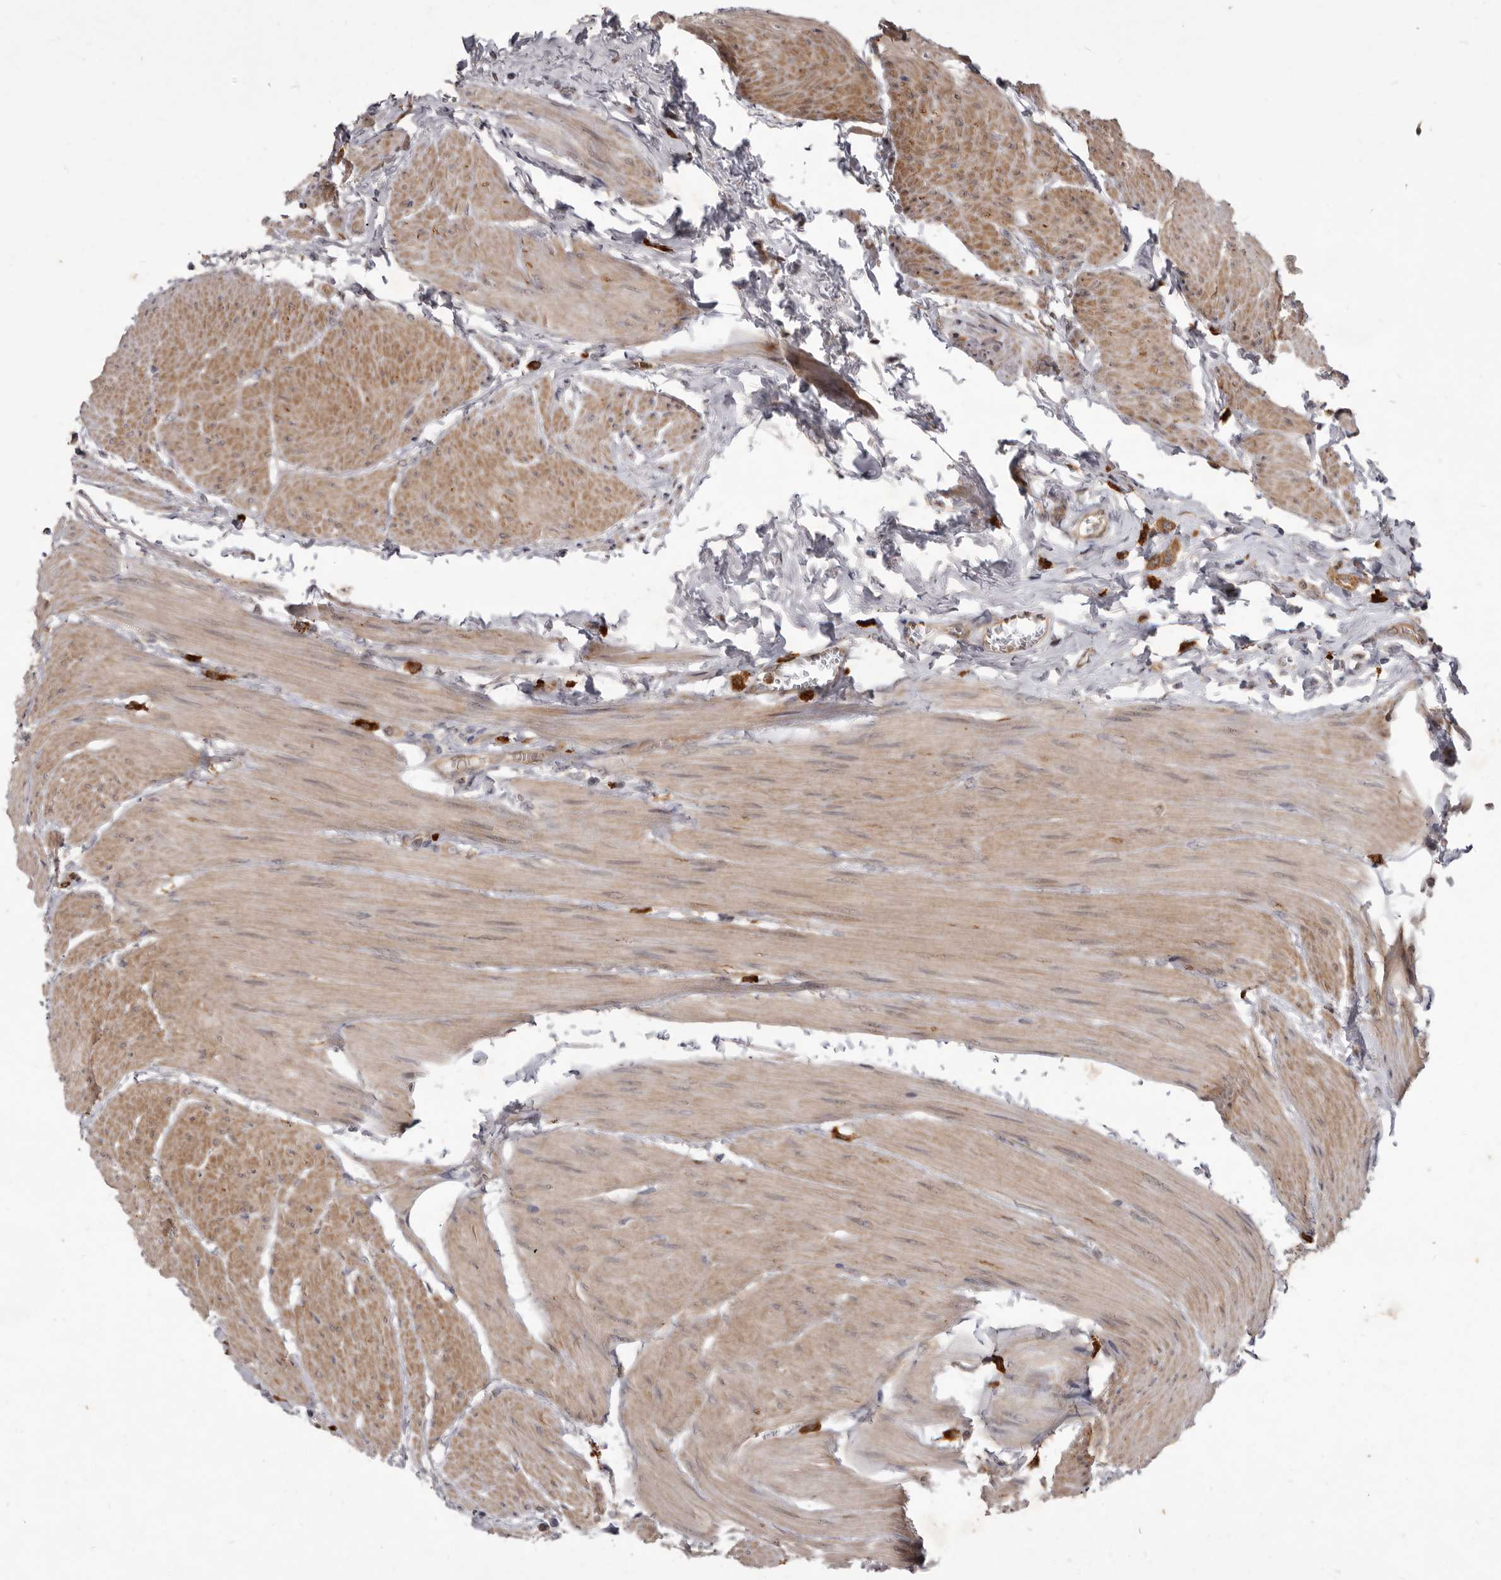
{"staining": {"intensity": "moderate", "quantity": ">75%", "location": "cytoplasmic/membranous,nuclear"}, "tissue": "urothelial cancer", "cell_type": "Tumor cells", "image_type": "cancer", "snomed": [{"axis": "morphology", "description": "Urothelial carcinoma, High grade"}, {"axis": "topography", "description": "Urinary bladder"}], "caption": "Immunohistochemistry (IHC) histopathology image of urothelial cancer stained for a protein (brown), which displays medium levels of moderate cytoplasmic/membranous and nuclear expression in approximately >75% of tumor cells.", "gene": "ACLY", "patient": {"sex": "male", "age": 50}}